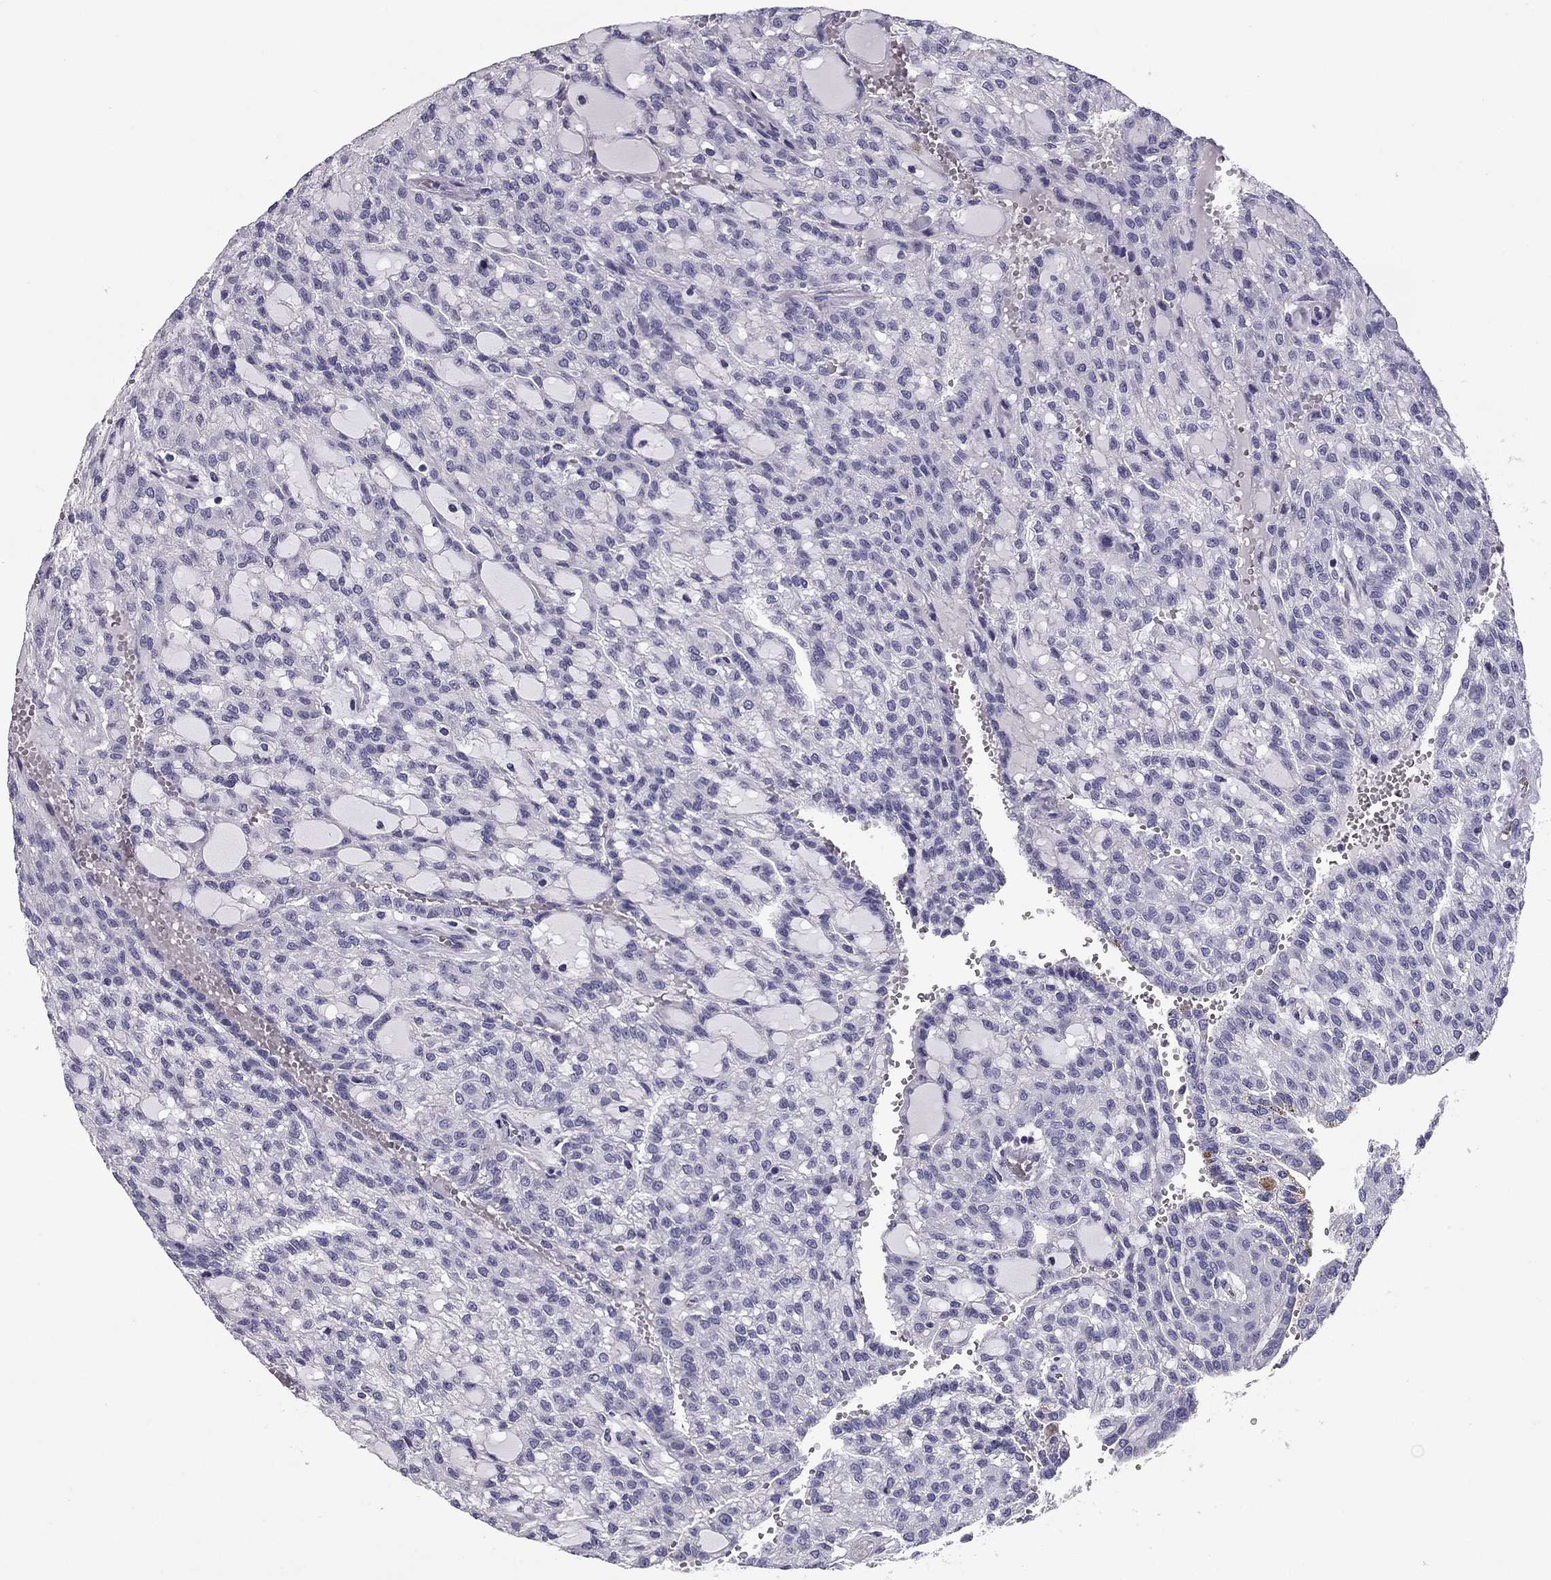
{"staining": {"intensity": "negative", "quantity": "none", "location": "none"}, "tissue": "renal cancer", "cell_type": "Tumor cells", "image_type": "cancer", "snomed": [{"axis": "morphology", "description": "Adenocarcinoma, NOS"}, {"axis": "topography", "description": "Kidney"}], "caption": "This is an immunohistochemistry histopathology image of renal adenocarcinoma. There is no staining in tumor cells.", "gene": "FLNC", "patient": {"sex": "male", "age": 63}}